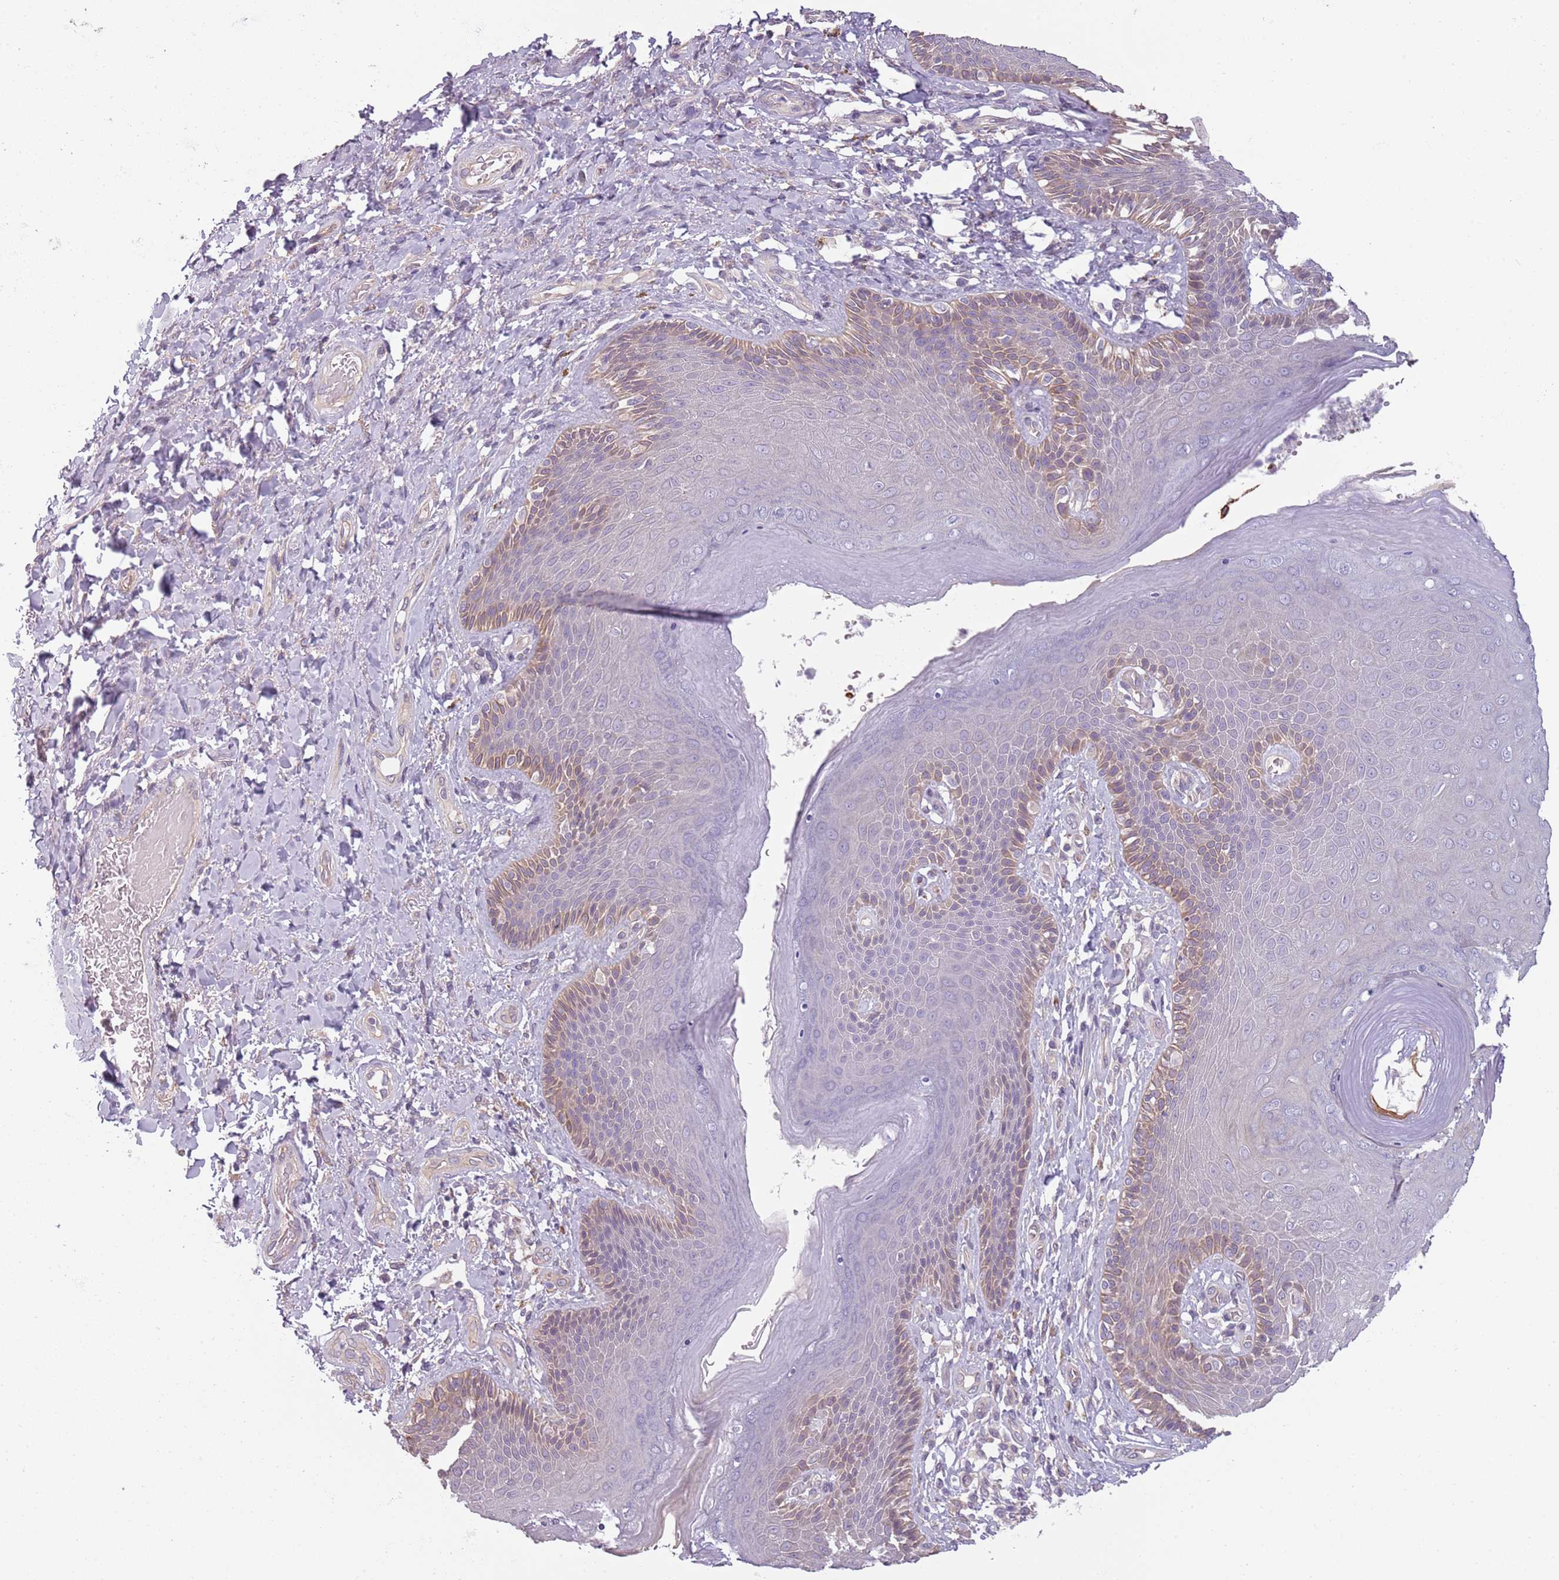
{"staining": {"intensity": "moderate", "quantity": "<25%", "location": "cytoplasmic/membranous"}, "tissue": "skin", "cell_type": "Epidermal cells", "image_type": "normal", "snomed": [{"axis": "morphology", "description": "Normal tissue, NOS"}, {"axis": "topography", "description": "Anal"}], "caption": "Brown immunohistochemical staining in unremarkable skin displays moderate cytoplasmic/membranous staining in about <25% of epidermal cells.", "gene": "TLCD2", "patient": {"sex": "female", "age": 89}}